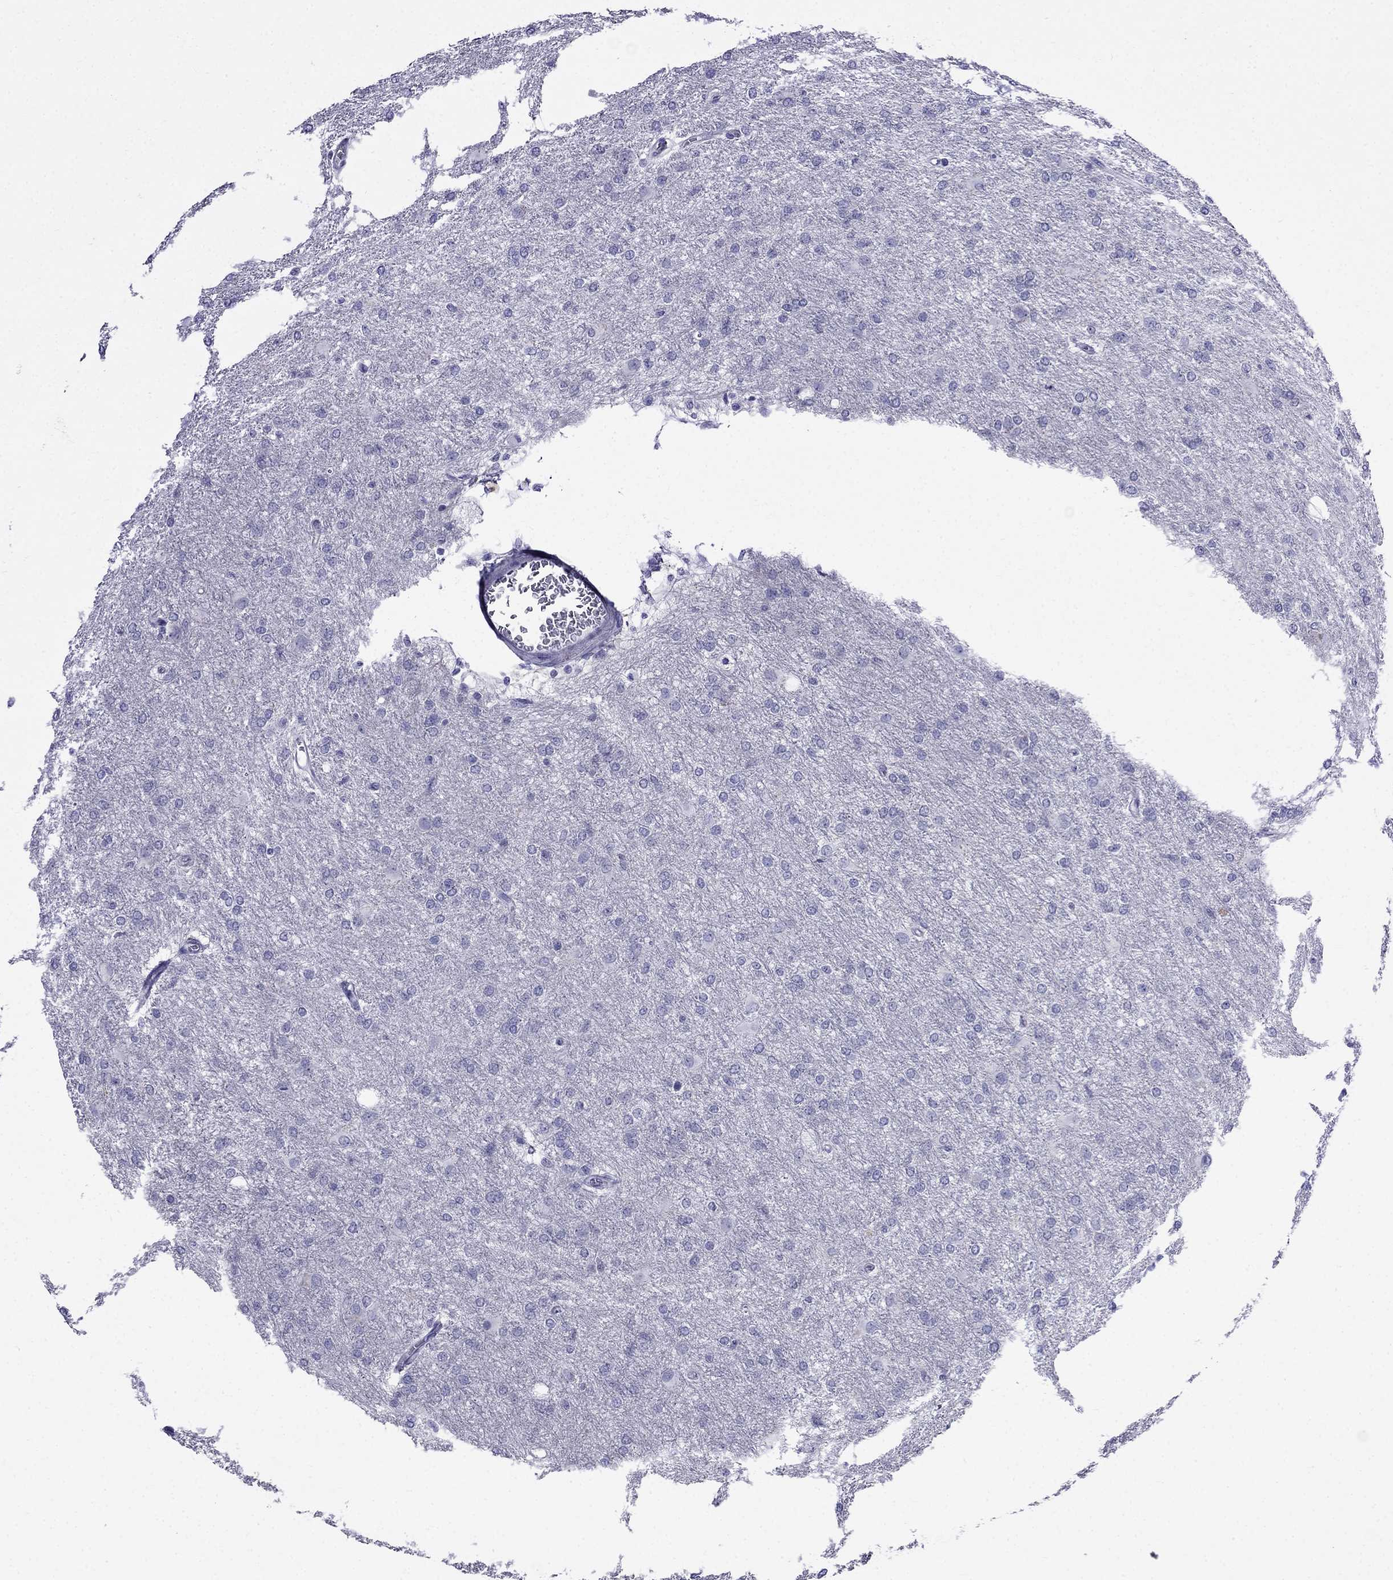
{"staining": {"intensity": "negative", "quantity": "none", "location": "none"}, "tissue": "glioma", "cell_type": "Tumor cells", "image_type": "cancer", "snomed": [{"axis": "morphology", "description": "Glioma, malignant, High grade"}, {"axis": "topography", "description": "Brain"}], "caption": "Immunohistochemistry of glioma displays no positivity in tumor cells.", "gene": "MGP", "patient": {"sex": "male", "age": 68}}